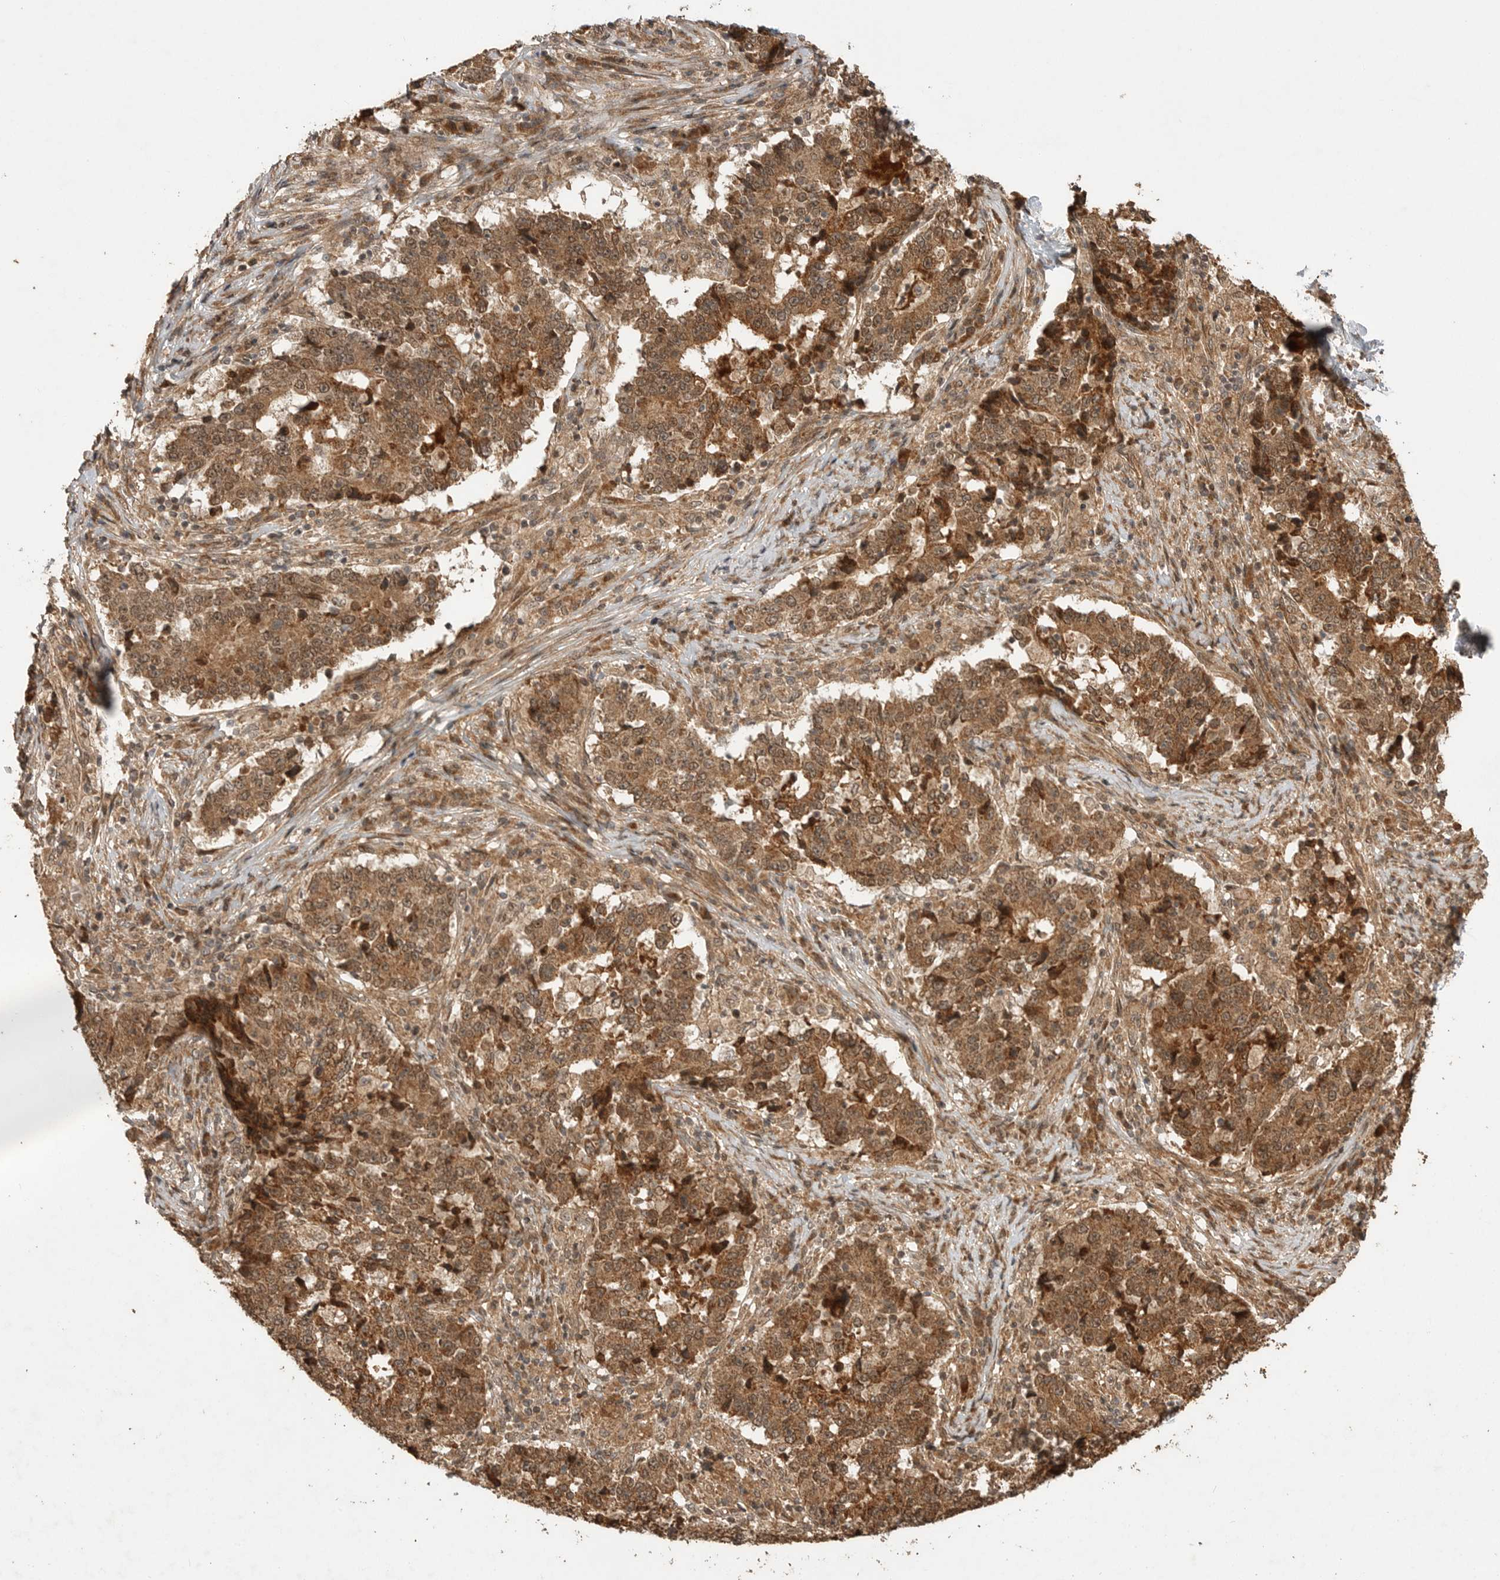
{"staining": {"intensity": "moderate", "quantity": ">75%", "location": "cytoplasmic/membranous"}, "tissue": "stomach cancer", "cell_type": "Tumor cells", "image_type": "cancer", "snomed": [{"axis": "morphology", "description": "Adenocarcinoma, NOS"}, {"axis": "topography", "description": "Stomach"}], "caption": "Stomach cancer stained for a protein reveals moderate cytoplasmic/membranous positivity in tumor cells. (brown staining indicates protein expression, while blue staining denotes nuclei).", "gene": "BOC", "patient": {"sex": "male", "age": 59}}